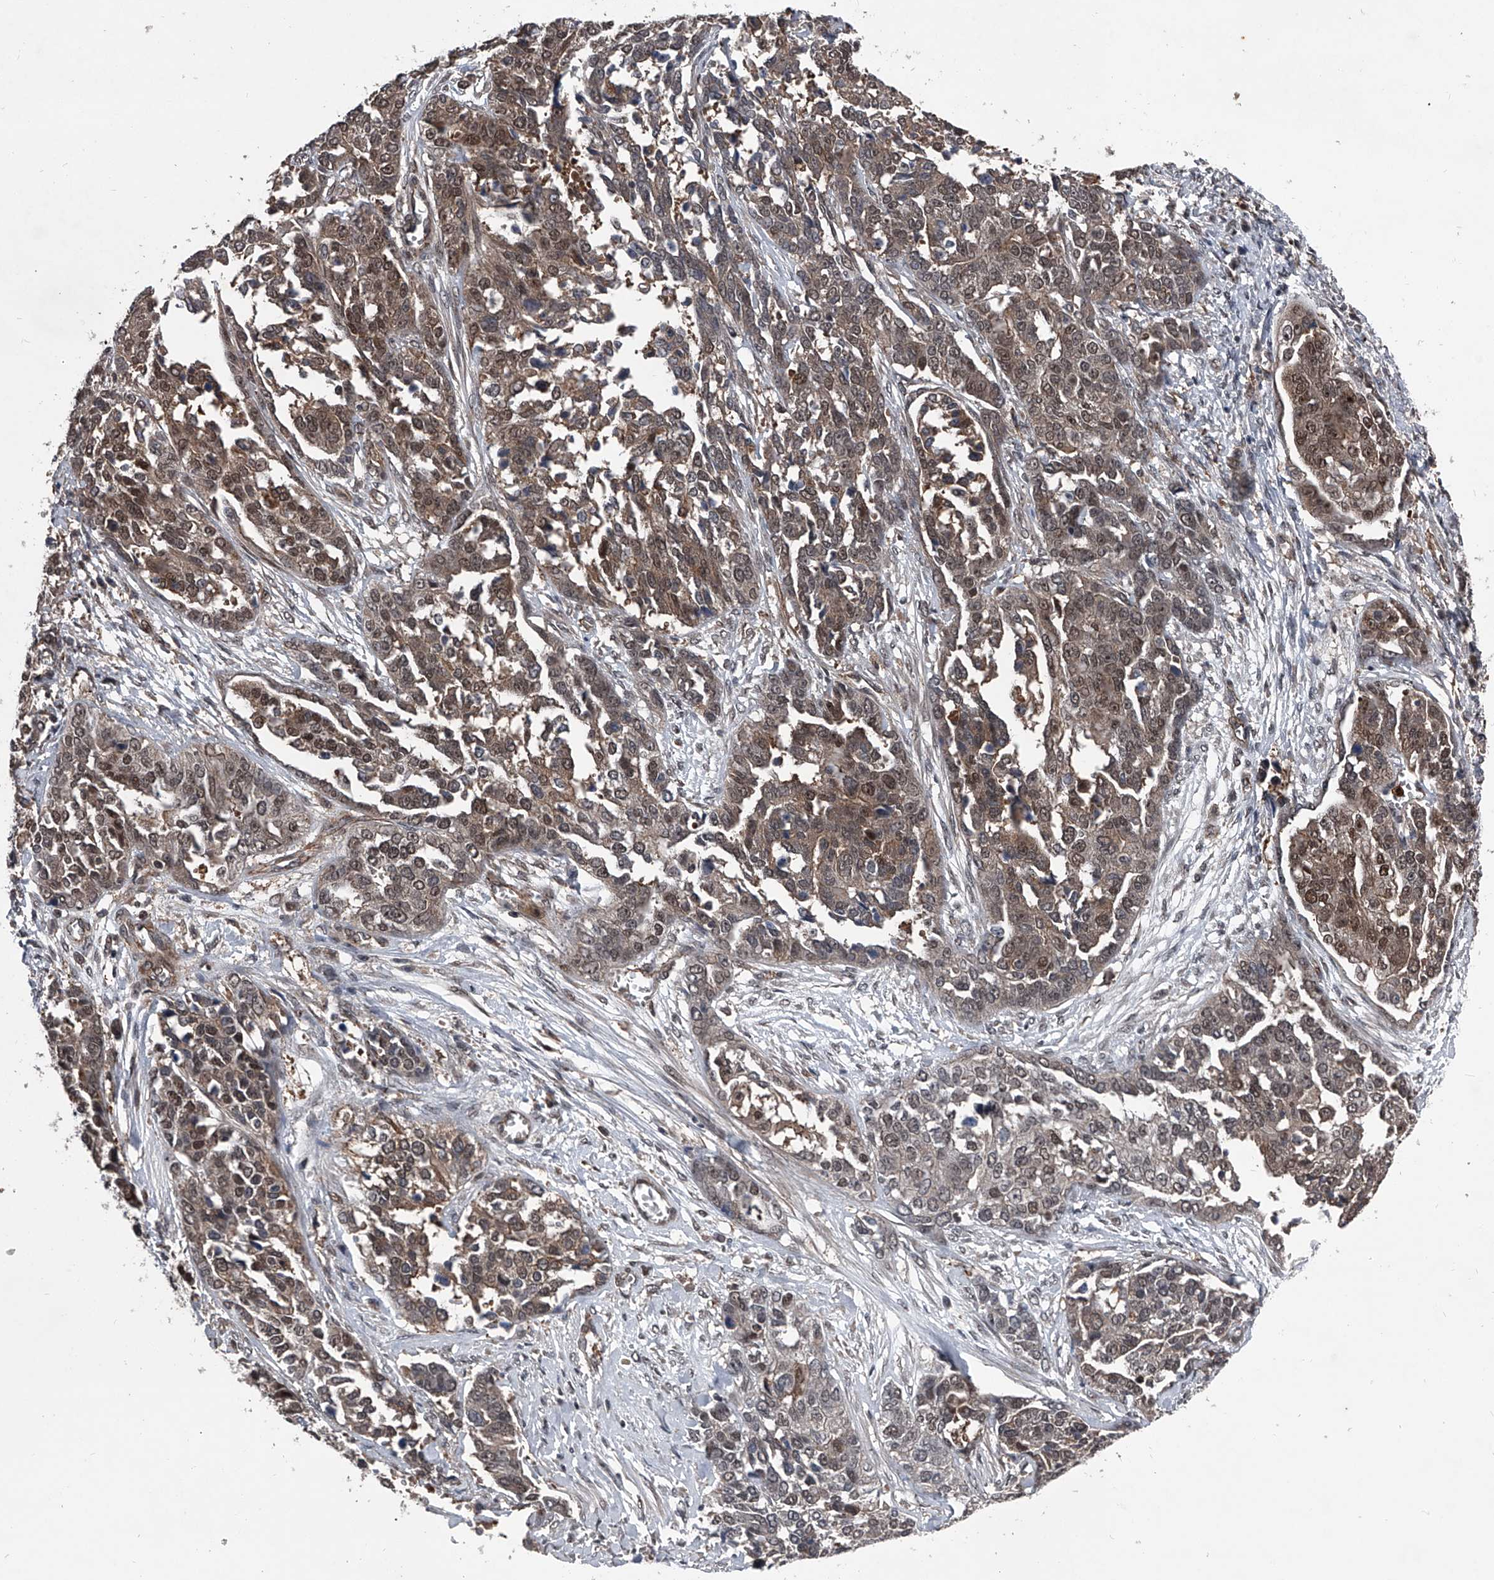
{"staining": {"intensity": "moderate", "quantity": ">75%", "location": "cytoplasmic/membranous,nuclear"}, "tissue": "ovarian cancer", "cell_type": "Tumor cells", "image_type": "cancer", "snomed": [{"axis": "morphology", "description": "Cystadenocarcinoma, serous, NOS"}, {"axis": "topography", "description": "Ovary"}], "caption": "This is an image of immunohistochemistry (IHC) staining of ovarian serous cystadenocarcinoma, which shows moderate staining in the cytoplasmic/membranous and nuclear of tumor cells.", "gene": "MAPKAP1", "patient": {"sex": "female", "age": 44}}